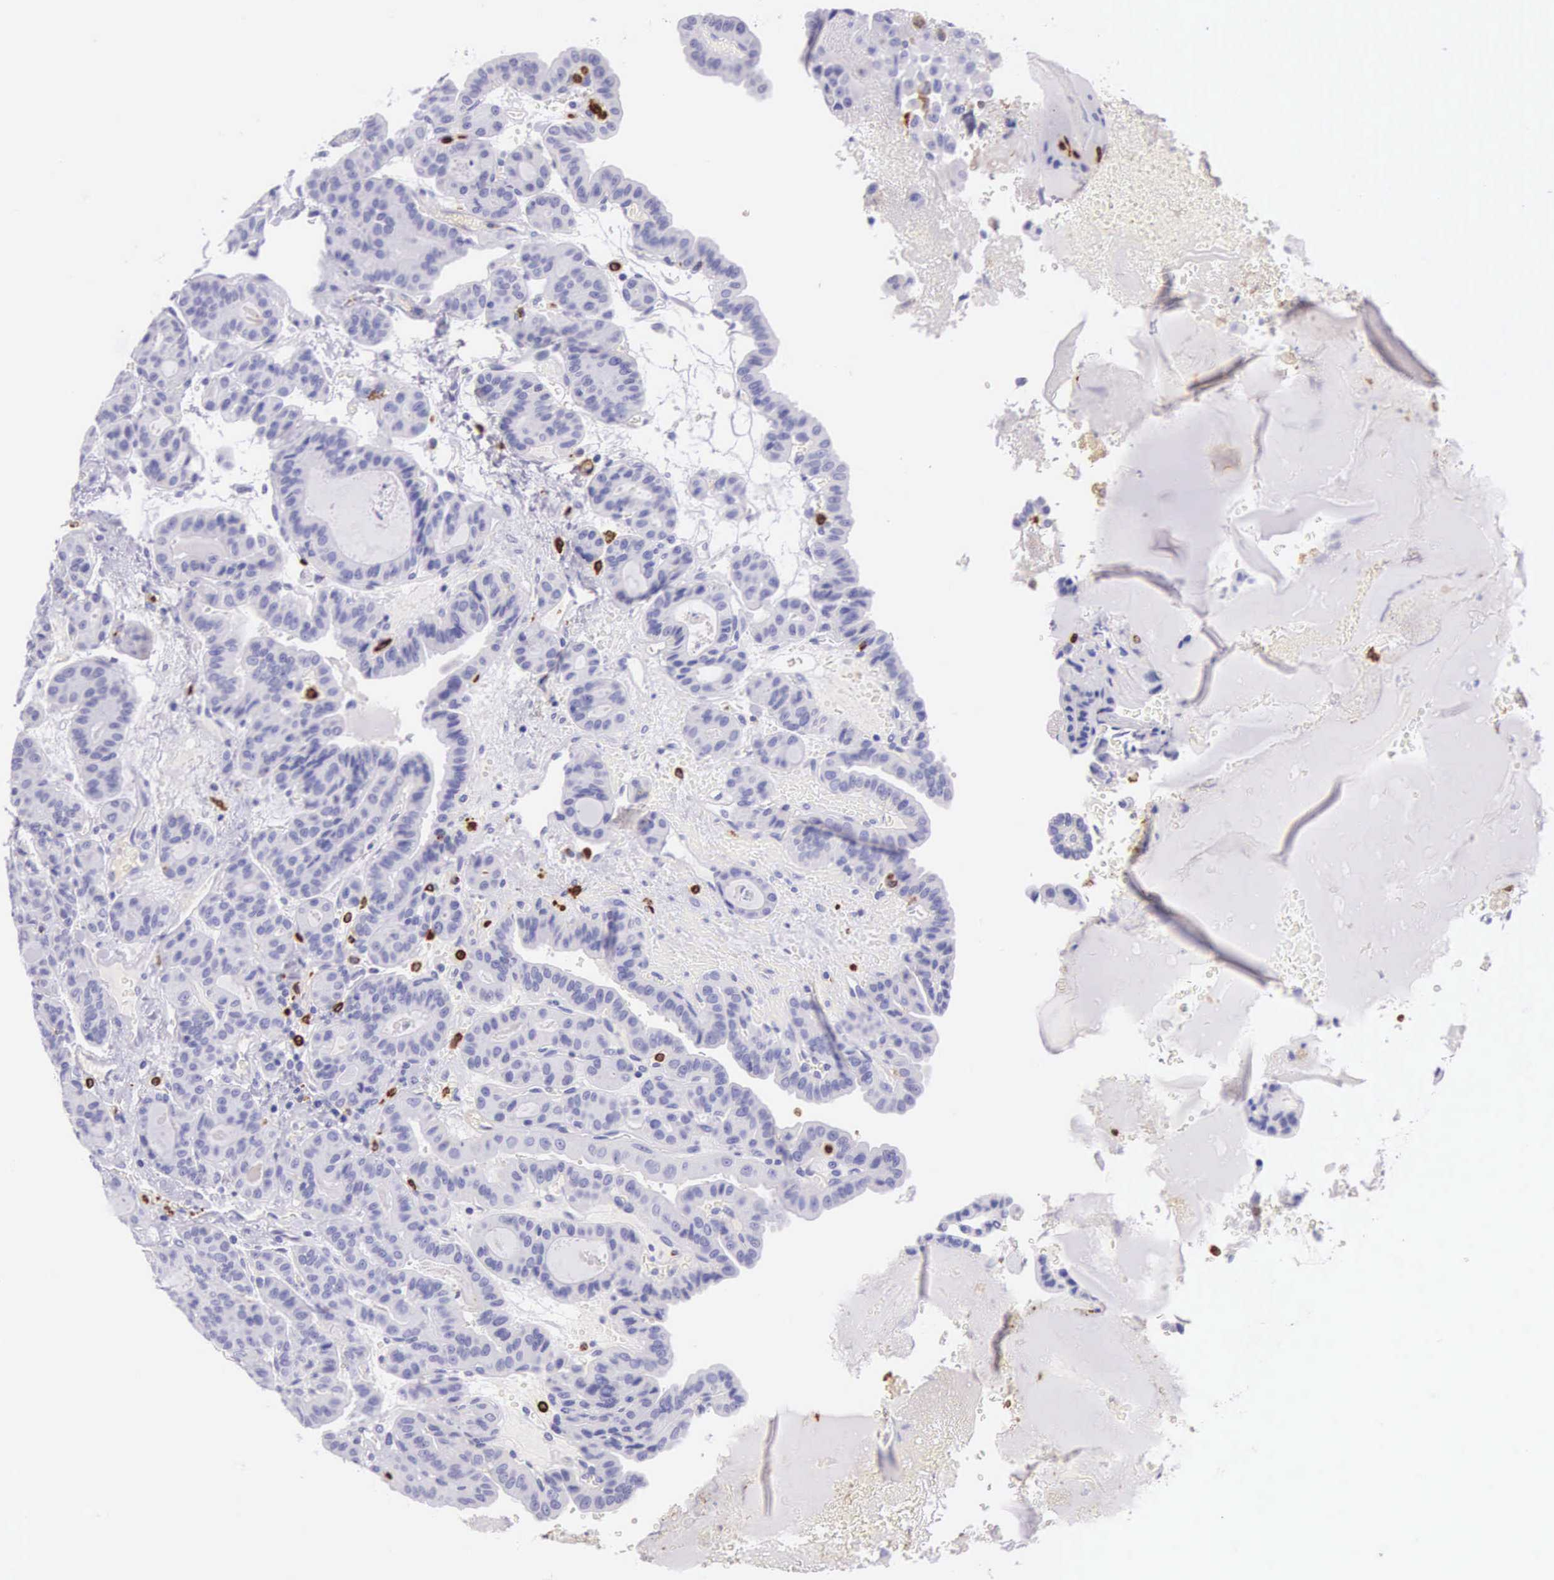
{"staining": {"intensity": "negative", "quantity": "none", "location": "none"}, "tissue": "thyroid cancer", "cell_type": "Tumor cells", "image_type": "cancer", "snomed": [{"axis": "morphology", "description": "Papillary adenocarcinoma, NOS"}, {"axis": "topography", "description": "Thyroid gland"}], "caption": "The immunohistochemistry (IHC) photomicrograph has no significant expression in tumor cells of papillary adenocarcinoma (thyroid) tissue. The staining is performed using DAB (3,3'-diaminobenzidine) brown chromogen with nuclei counter-stained in using hematoxylin.", "gene": "FCN1", "patient": {"sex": "male", "age": 87}}